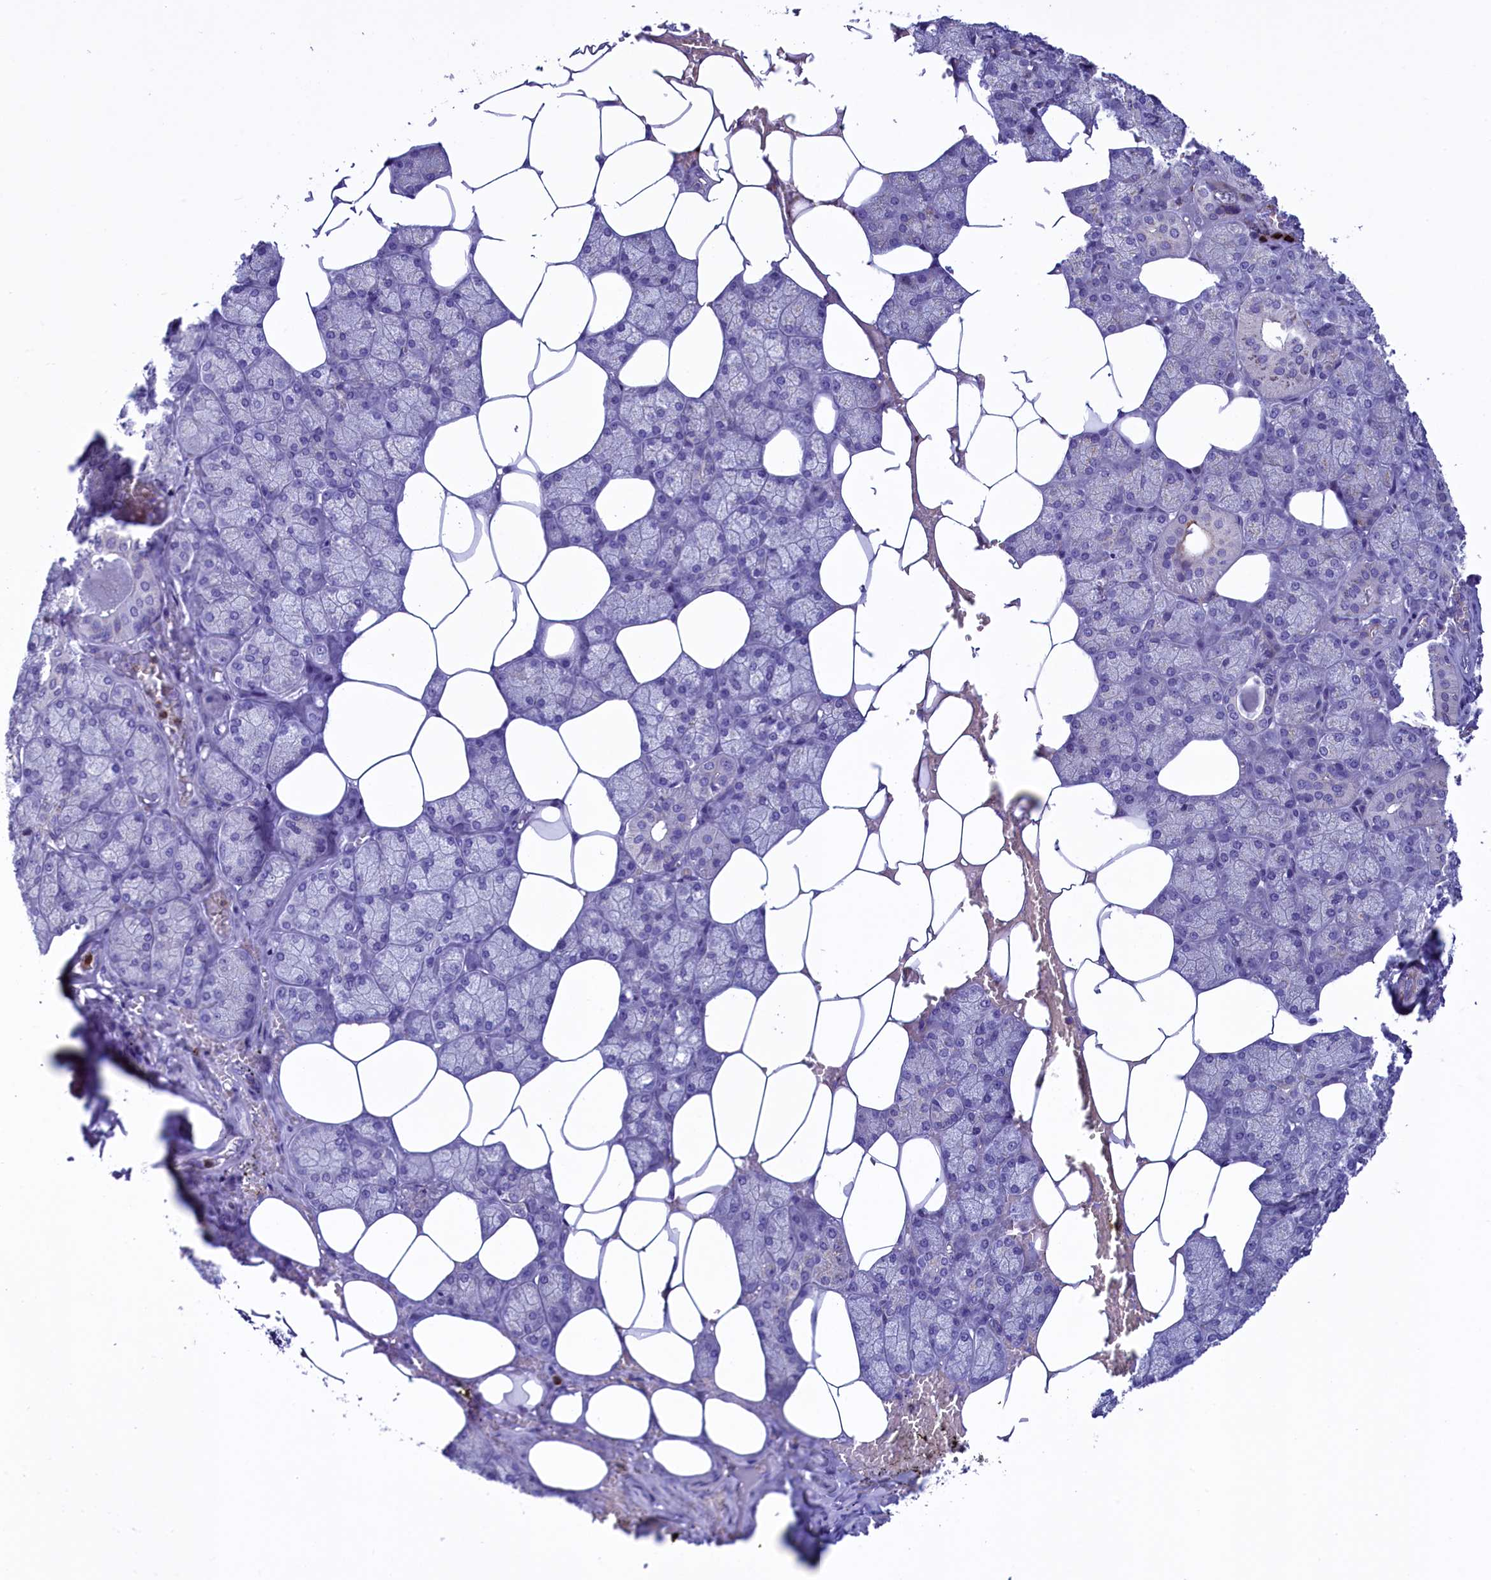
{"staining": {"intensity": "negative", "quantity": "none", "location": "none"}, "tissue": "salivary gland", "cell_type": "Glandular cells", "image_type": "normal", "snomed": [{"axis": "morphology", "description": "Normal tissue, NOS"}, {"axis": "topography", "description": "Salivary gland"}], "caption": "Micrograph shows no significant protein staining in glandular cells of normal salivary gland.", "gene": "LOXL1", "patient": {"sex": "male", "age": 62}}